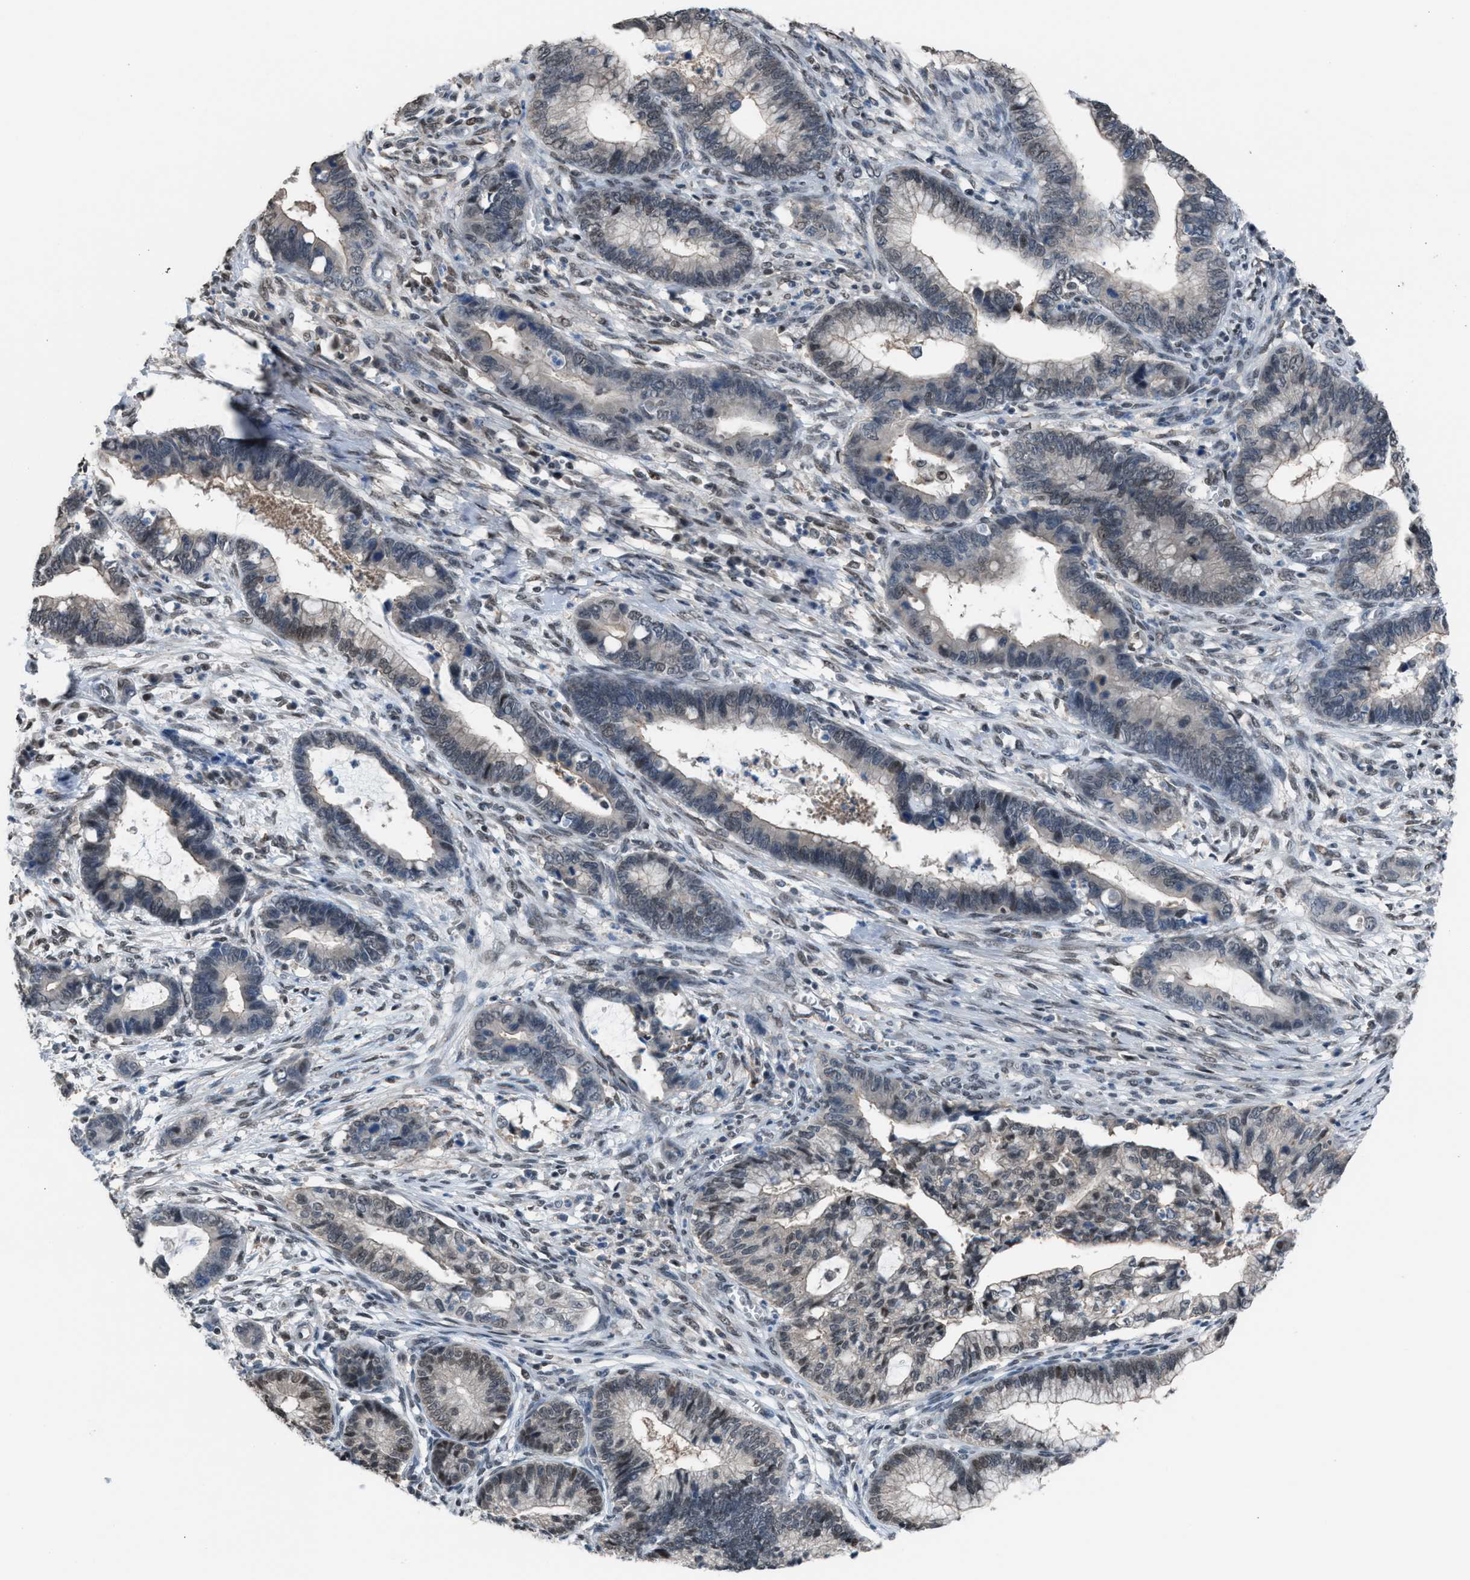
{"staining": {"intensity": "weak", "quantity": "<25%", "location": "nuclear"}, "tissue": "cervical cancer", "cell_type": "Tumor cells", "image_type": "cancer", "snomed": [{"axis": "morphology", "description": "Adenocarcinoma, NOS"}, {"axis": "topography", "description": "Cervix"}], "caption": "The immunohistochemistry micrograph has no significant positivity in tumor cells of cervical cancer (adenocarcinoma) tissue.", "gene": "ZNF276", "patient": {"sex": "female", "age": 44}}